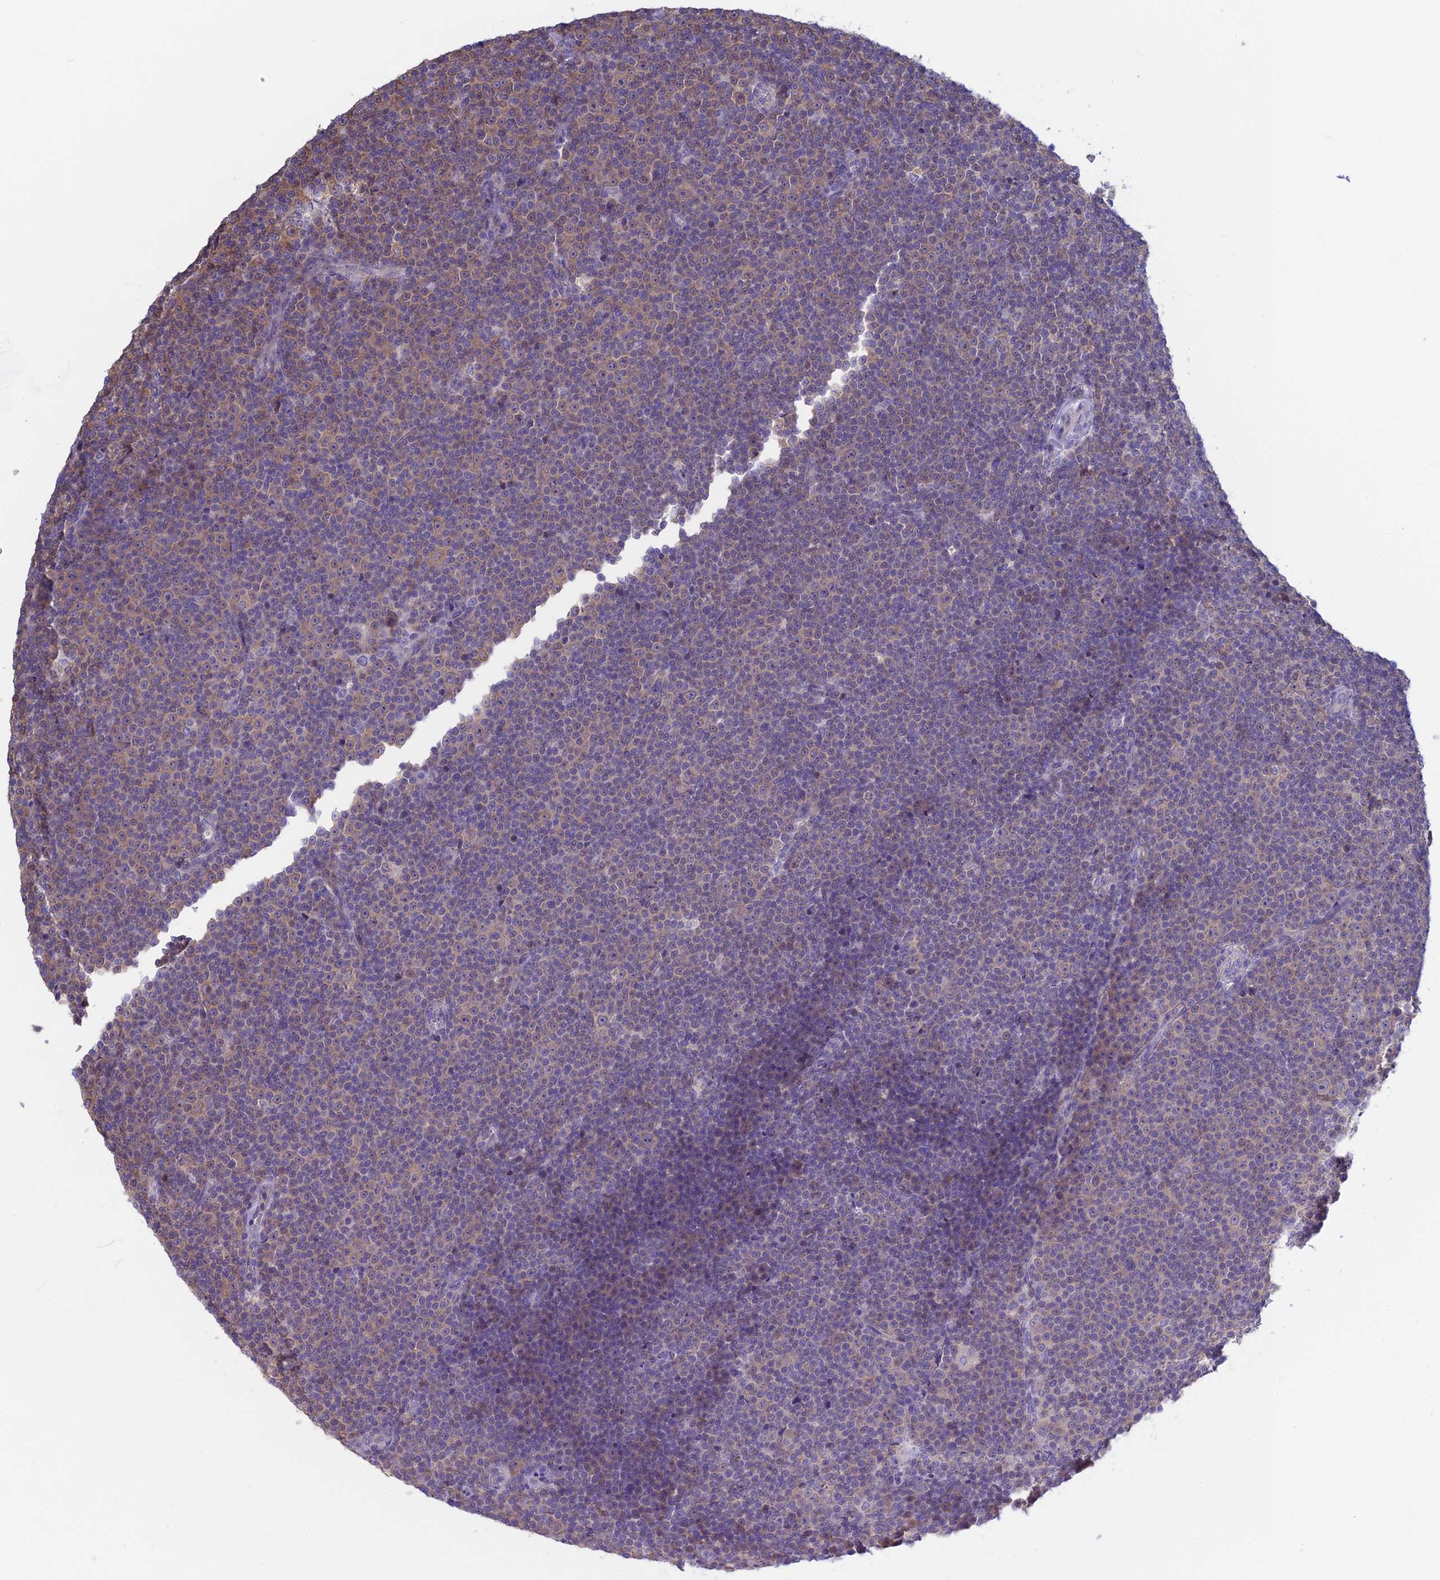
{"staining": {"intensity": "weak", "quantity": "25%-75%", "location": "cytoplasmic/membranous"}, "tissue": "lymphoma", "cell_type": "Tumor cells", "image_type": "cancer", "snomed": [{"axis": "morphology", "description": "Malignant lymphoma, non-Hodgkin's type, Low grade"}, {"axis": "topography", "description": "Lymph node"}], "caption": "The immunohistochemical stain shows weak cytoplasmic/membranous expression in tumor cells of malignant lymphoma, non-Hodgkin's type (low-grade) tissue.", "gene": "SNAP91", "patient": {"sex": "female", "age": 67}}